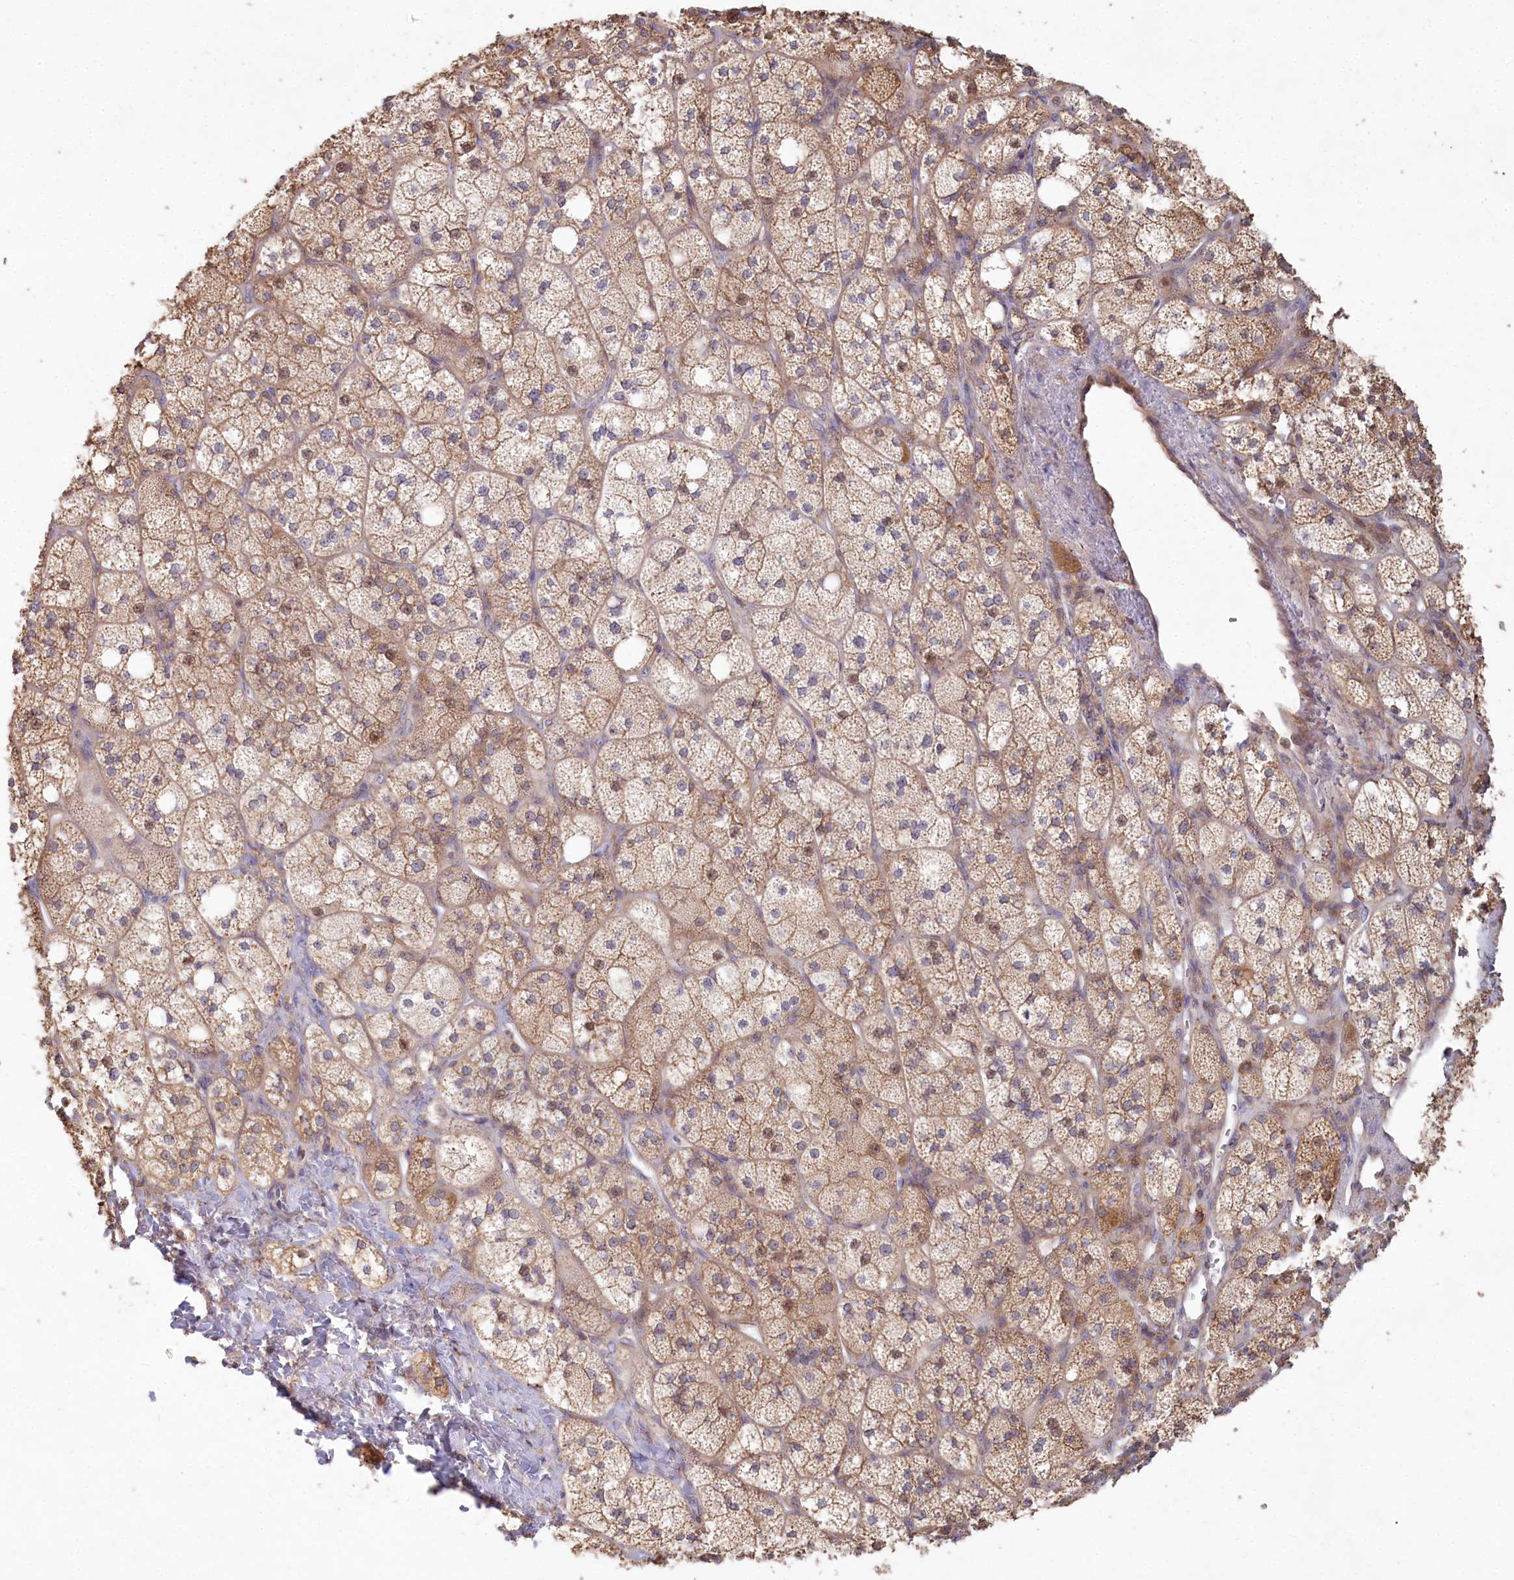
{"staining": {"intensity": "moderate", "quantity": ">75%", "location": "cytoplasmic/membranous"}, "tissue": "adrenal gland", "cell_type": "Glandular cells", "image_type": "normal", "snomed": [{"axis": "morphology", "description": "Normal tissue, NOS"}, {"axis": "topography", "description": "Adrenal gland"}], "caption": "High-power microscopy captured an immunohistochemistry photomicrograph of normal adrenal gland, revealing moderate cytoplasmic/membranous staining in approximately >75% of glandular cells. The protein of interest is stained brown, and the nuclei are stained in blue (DAB (3,3'-diaminobenzidine) IHC with brightfield microscopy, high magnification).", "gene": "HAL", "patient": {"sex": "male", "age": 61}}